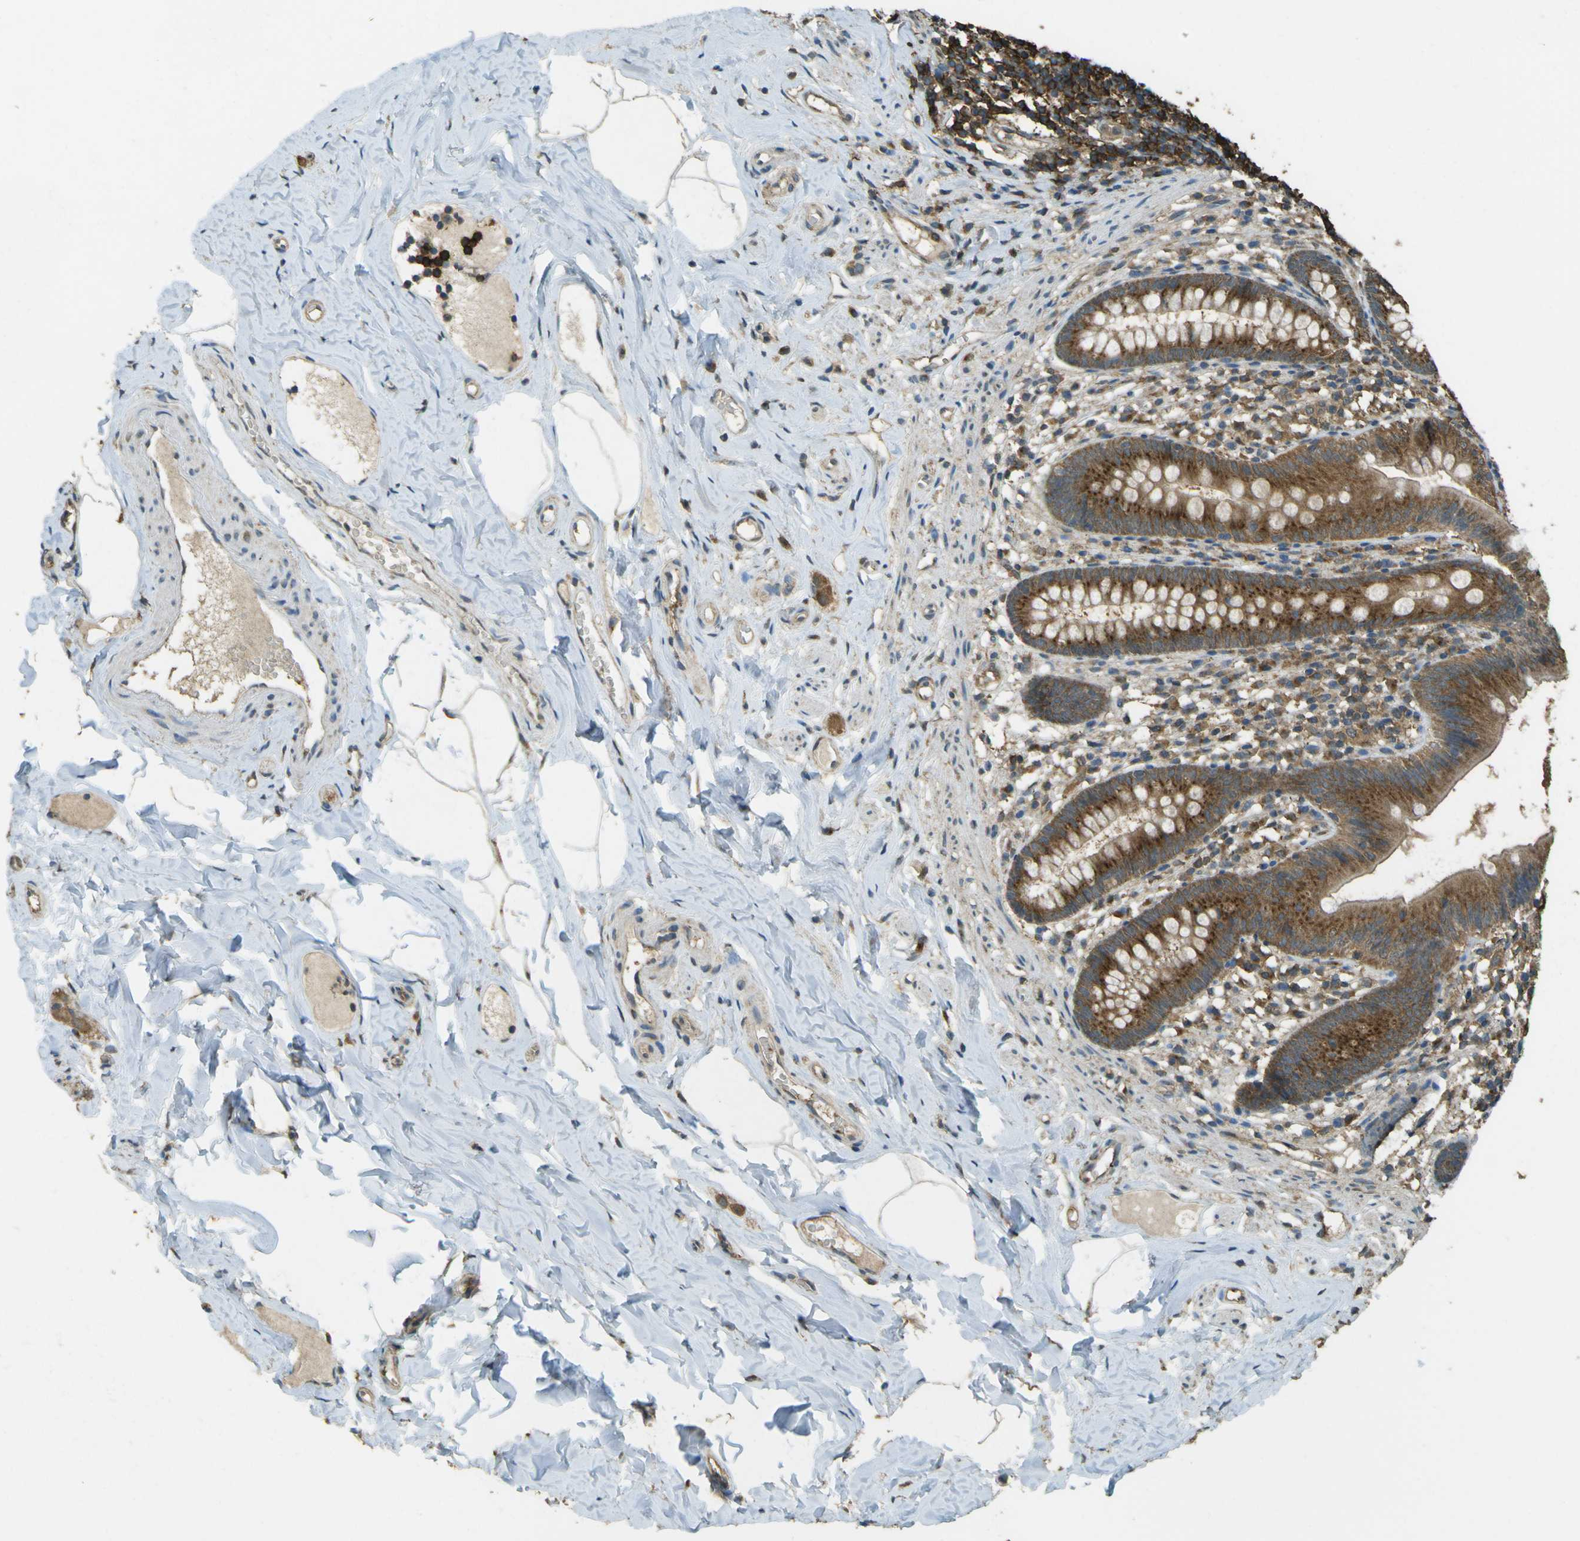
{"staining": {"intensity": "strong", "quantity": ">75%", "location": "cytoplasmic/membranous"}, "tissue": "appendix", "cell_type": "Glandular cells", "image_type": "normal", "snomed": [{"axis": "morphology", "description": "Normal tissue, NOS"}, {"axis": "topography", "description": "Appendix"}], "caption": "A brown stain shows strong cytoplasmic/membranous expression of a protein in glandular cells of benign human appendix. The protein is stained brown, and the nuclei are stained in blue (DAB (3,3'-diaminobenzidine) IHC with brightfield microscopy, high magnification).", "gene": "GOLGA1", "patient": {"sex": "male", "age": 52}}